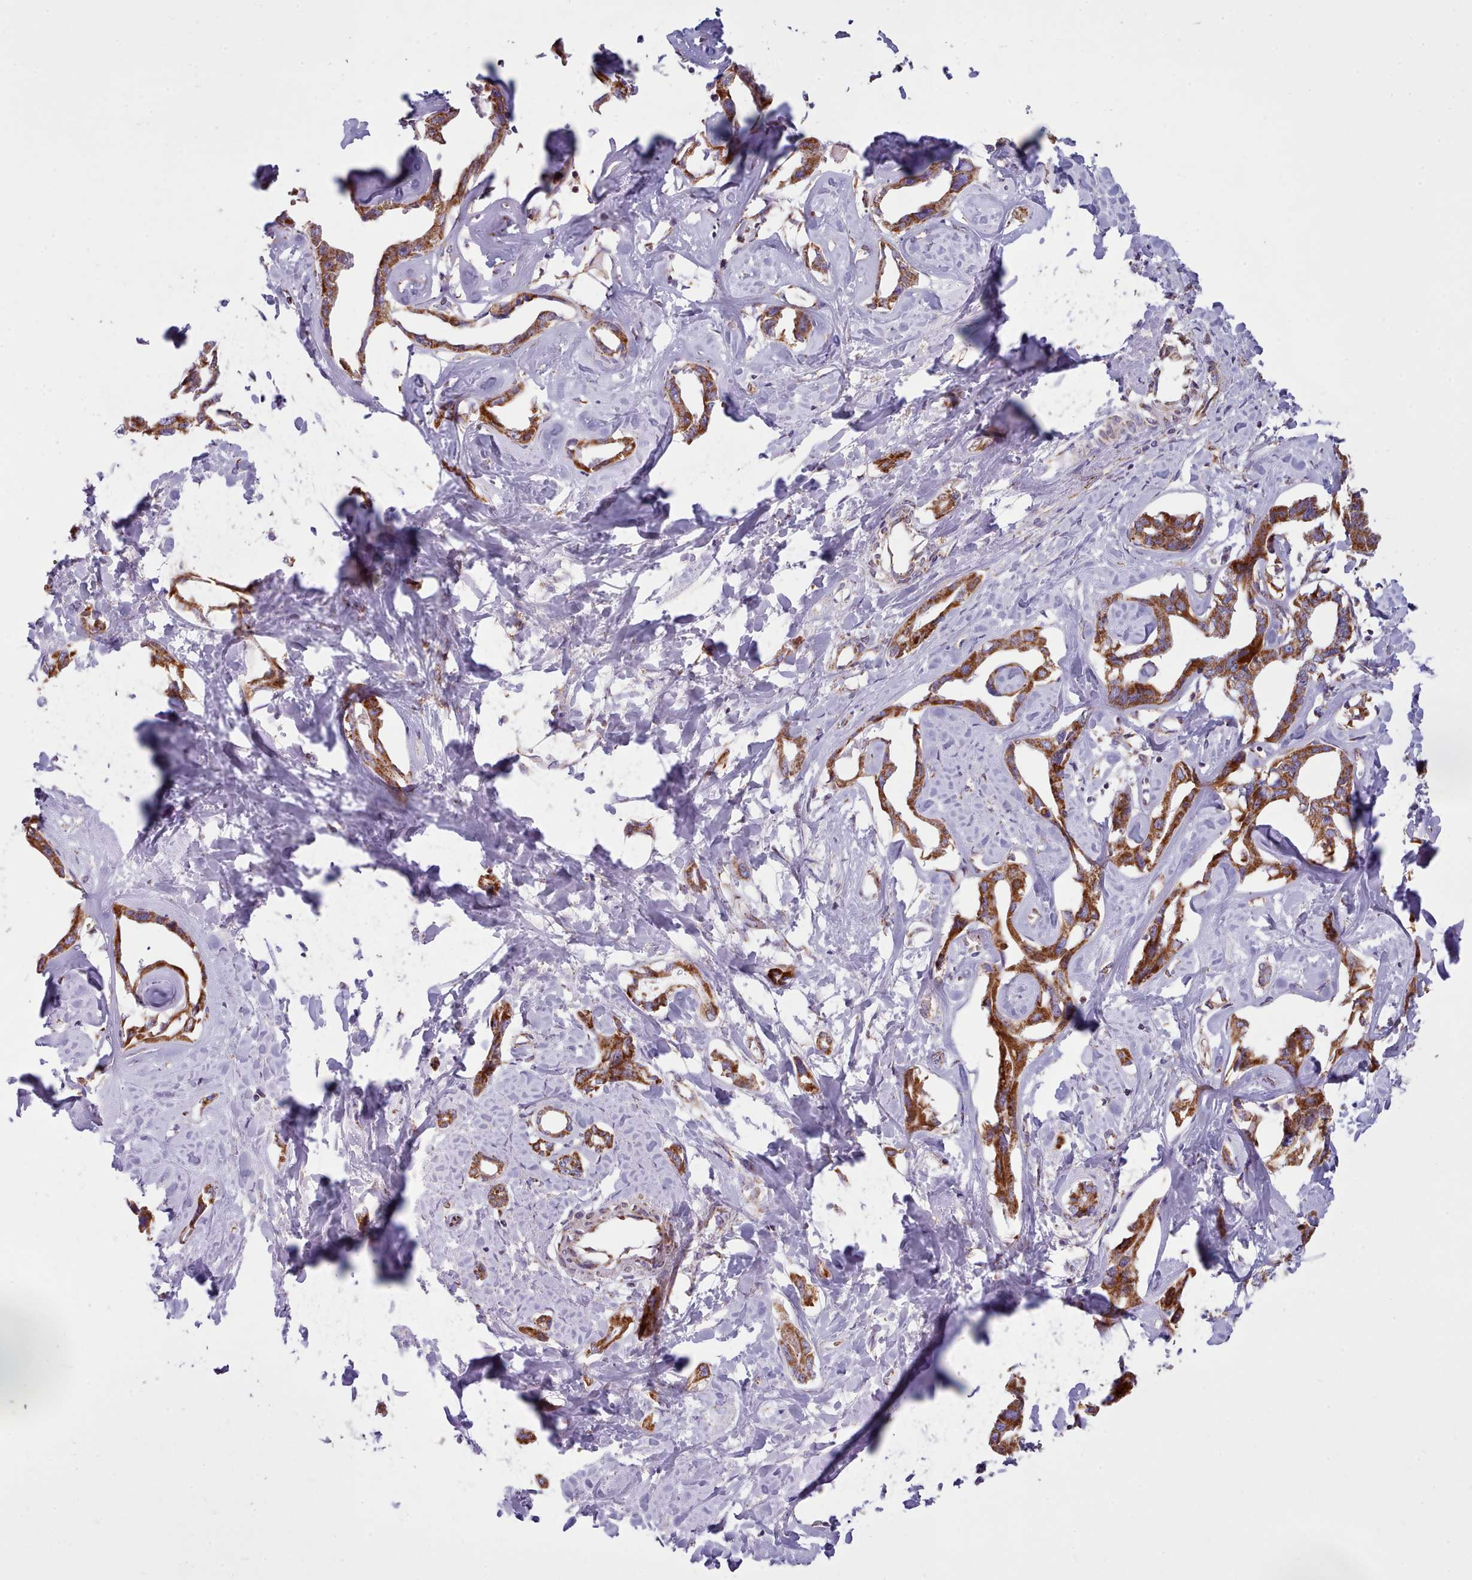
{"staining": {"intensity": "strong", "quantity": ">75%", "location": "cytoplasmic/membranous"}, "tissue": "liver cancer", "cell_type": "Tumor cells", "image_type": "cancer", "snomed": [{"axis": "morphology", "description": "Cholangiocarcinoma"}, {"axis": "topography", "description": "Liver"}], "caption": "This histopathology image reveals IHC staining of human liver cholangiocarcinoma, with high strong cytoplasmic/membranous positivity in approximately >75% of tumor cells.", "gene": "SRP54", "patient": {"sex": "male", "age": 59}}